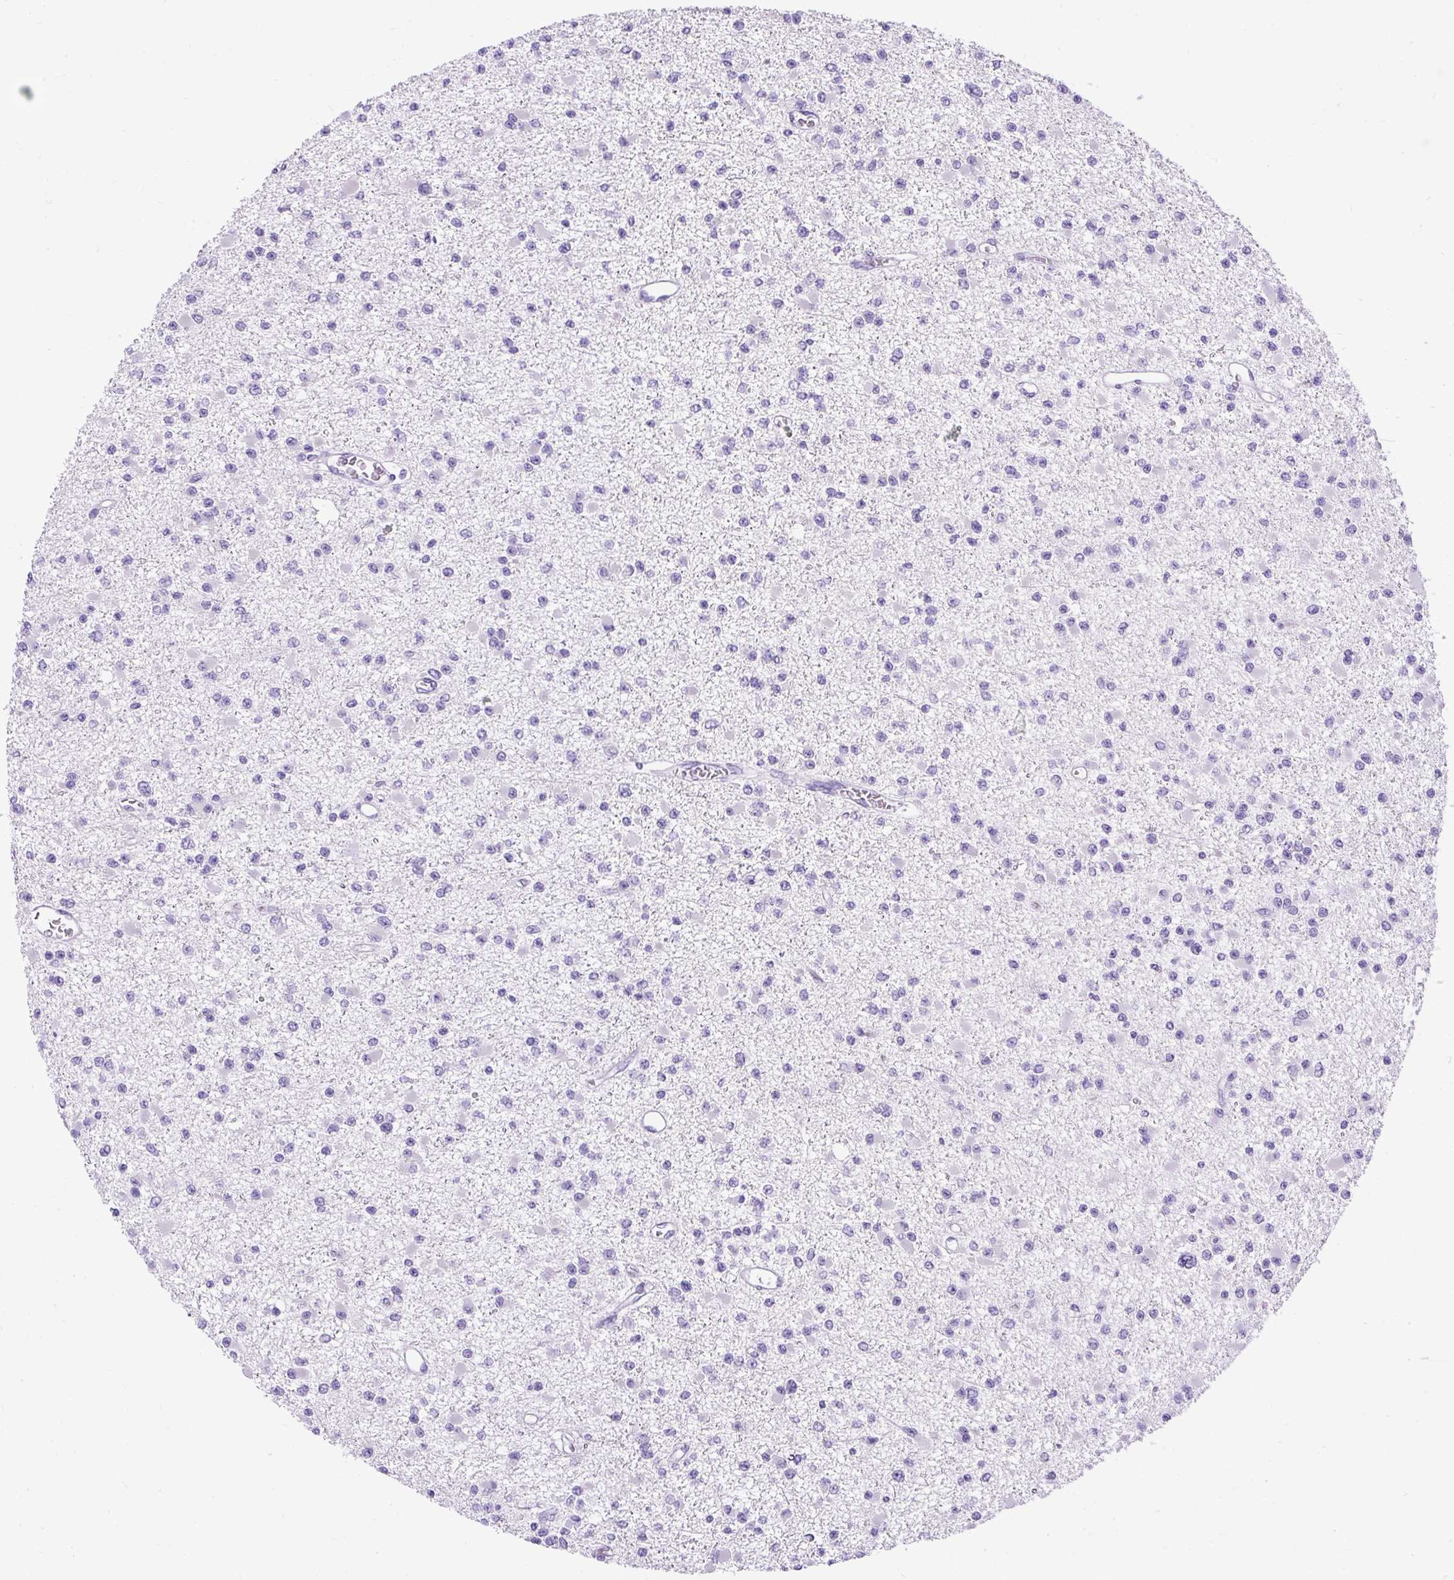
{"staining": {"intensity": "negative", "quantity": "none", "location": "none"}, "tissue": "glioma", "cell_type": "Tumor cells", "image_type": "cancer", "snomed": [{"axis": "morphology", "description": "Glioma, malignant, Low grade"}, {"axis": "topography", "description": "Brain"}], "caption": "Human glioma stained for a protein using immunohistochemistry reveals no positivity in tumor cells.", "gene": "UPP1", "patient": {"sex": "female", "age": 22}}